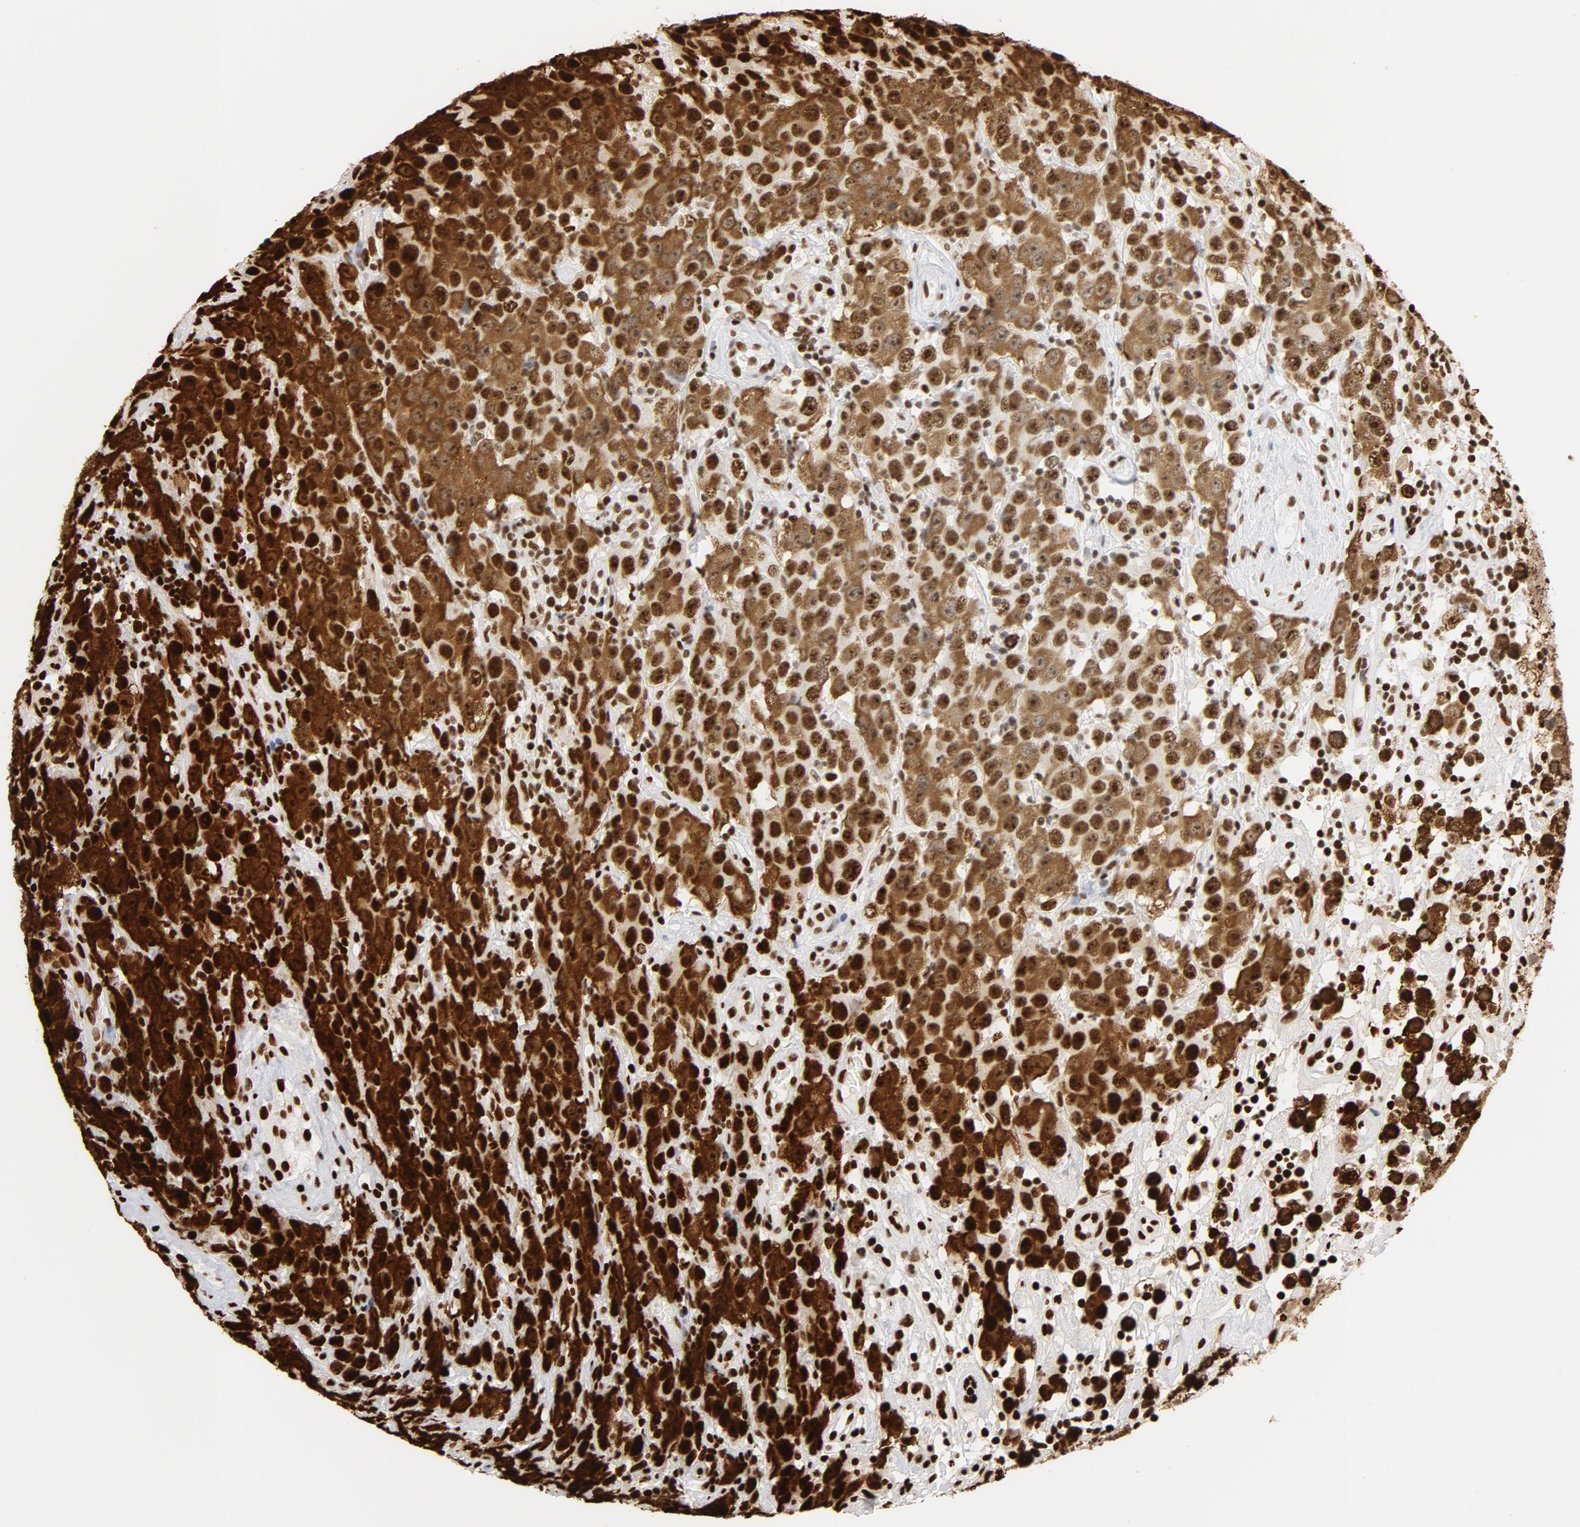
{"staining": {"intensity": "strong", "quantity": ">75%", "location": "cytoplasmic/membranous,nuclear"}, "tissue": "testis cancer", "cell_type": "Tumor cells", "image_type": "cancer", "snomed": [{"axis": "morphology", "description": "Seminoma, NOS"}, {"axis": "topography", "description": "Testis"}], "caption": "Immunohistochemical staining of human testis seminoma displays strong cytoplasmic/membranous and nuclear protein staining in approximately >75% of tumor cells. The protein is shown in brown color, while the nuclei are stained blue.", "gene": "XRCC6", "patient": {"sex": "male", "age": 52}}